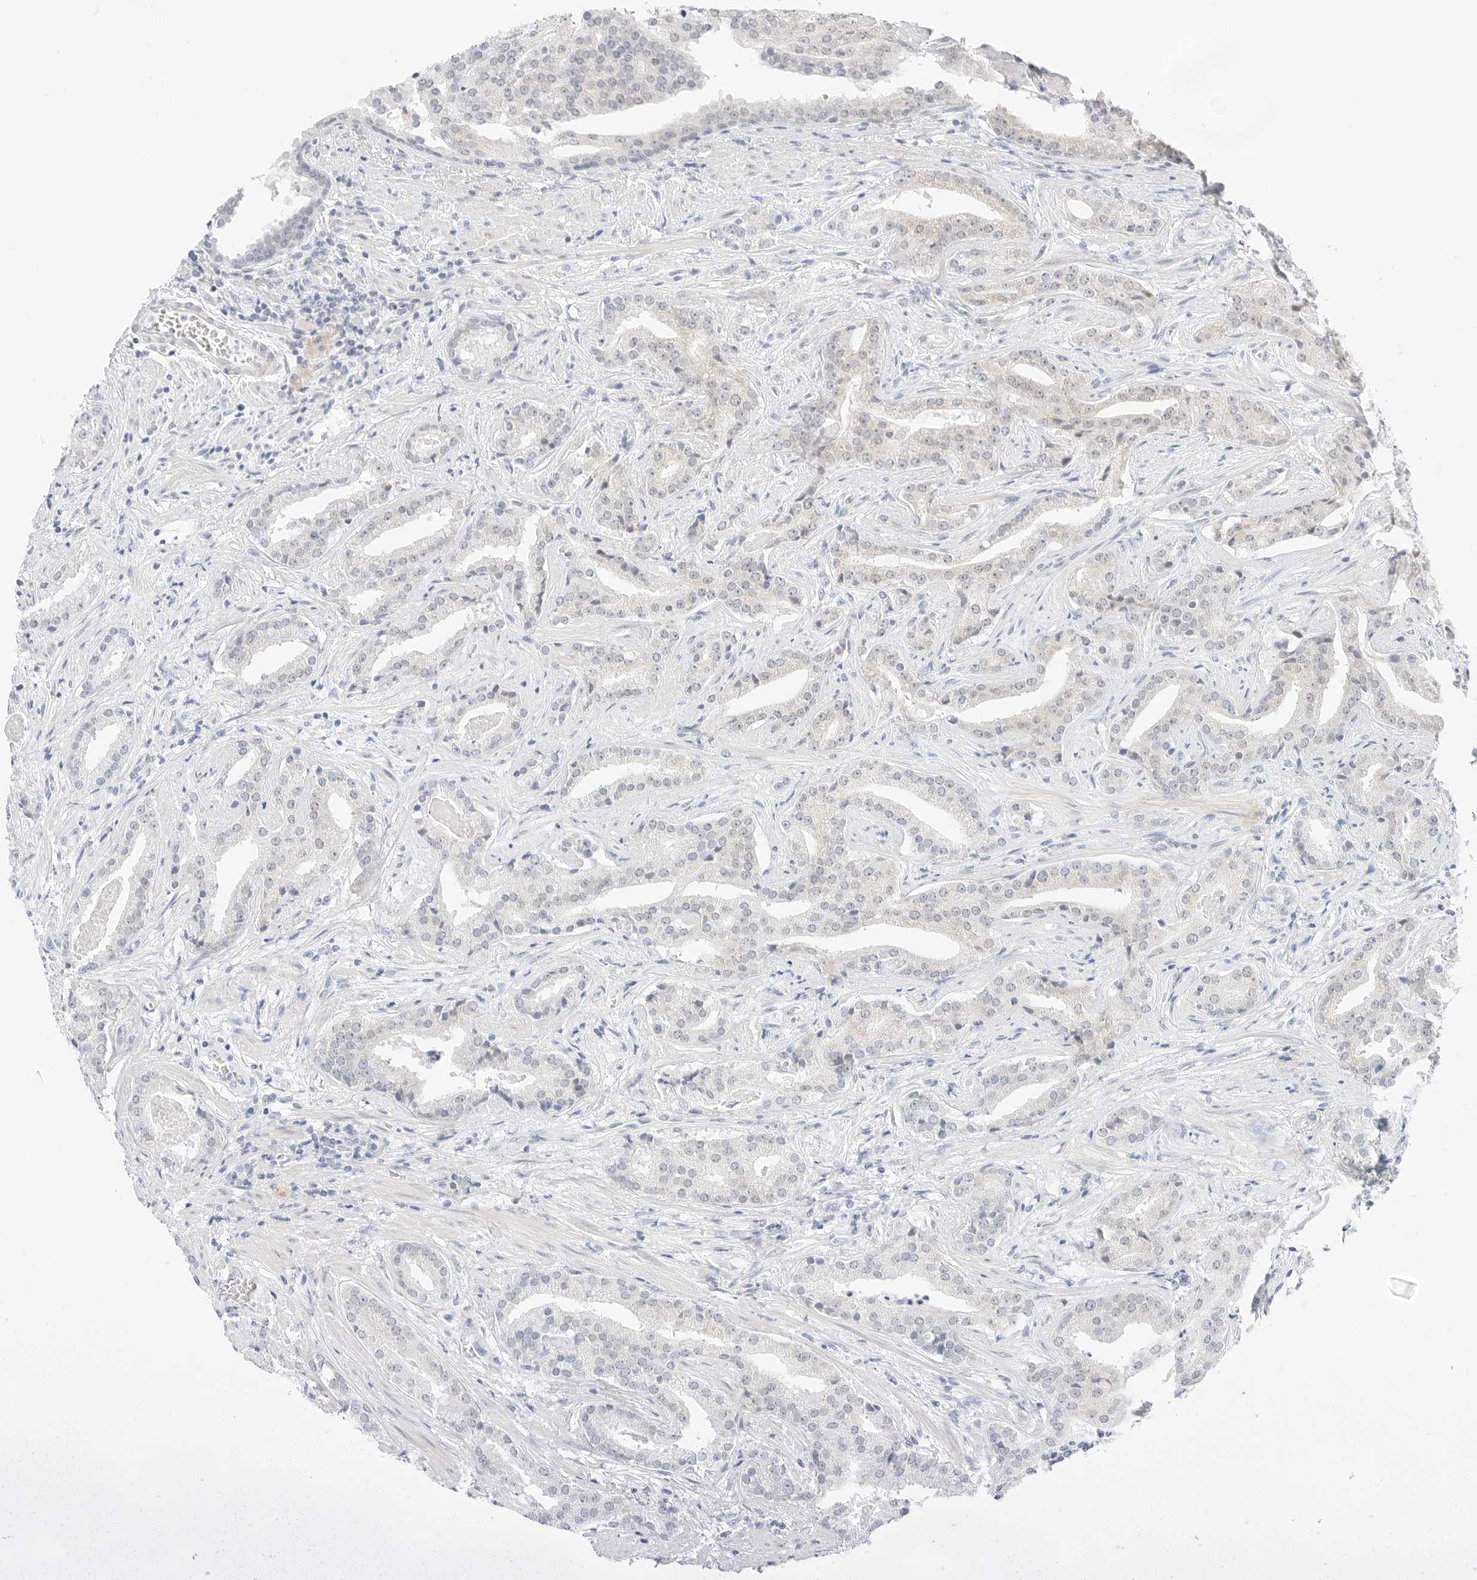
{"staining": {"intensity": "negative", "quantity": "none", "location": "none"}, "tissue": "prostate cancer", "cell_type": "Tumor cells", "image_type": "cancer", "snomed": [{"axis": "morphology", "description": "Adenocarcinoma, Low grade"}, {"axis": "topography", "description": "Prostate"}], "caption": "Tumor cells are negative for brown protein staining in adenocarcinoma (low-grade) (prostate).", "gene": "CCSAP", "patient": {"sex": "male", "age": 67}}